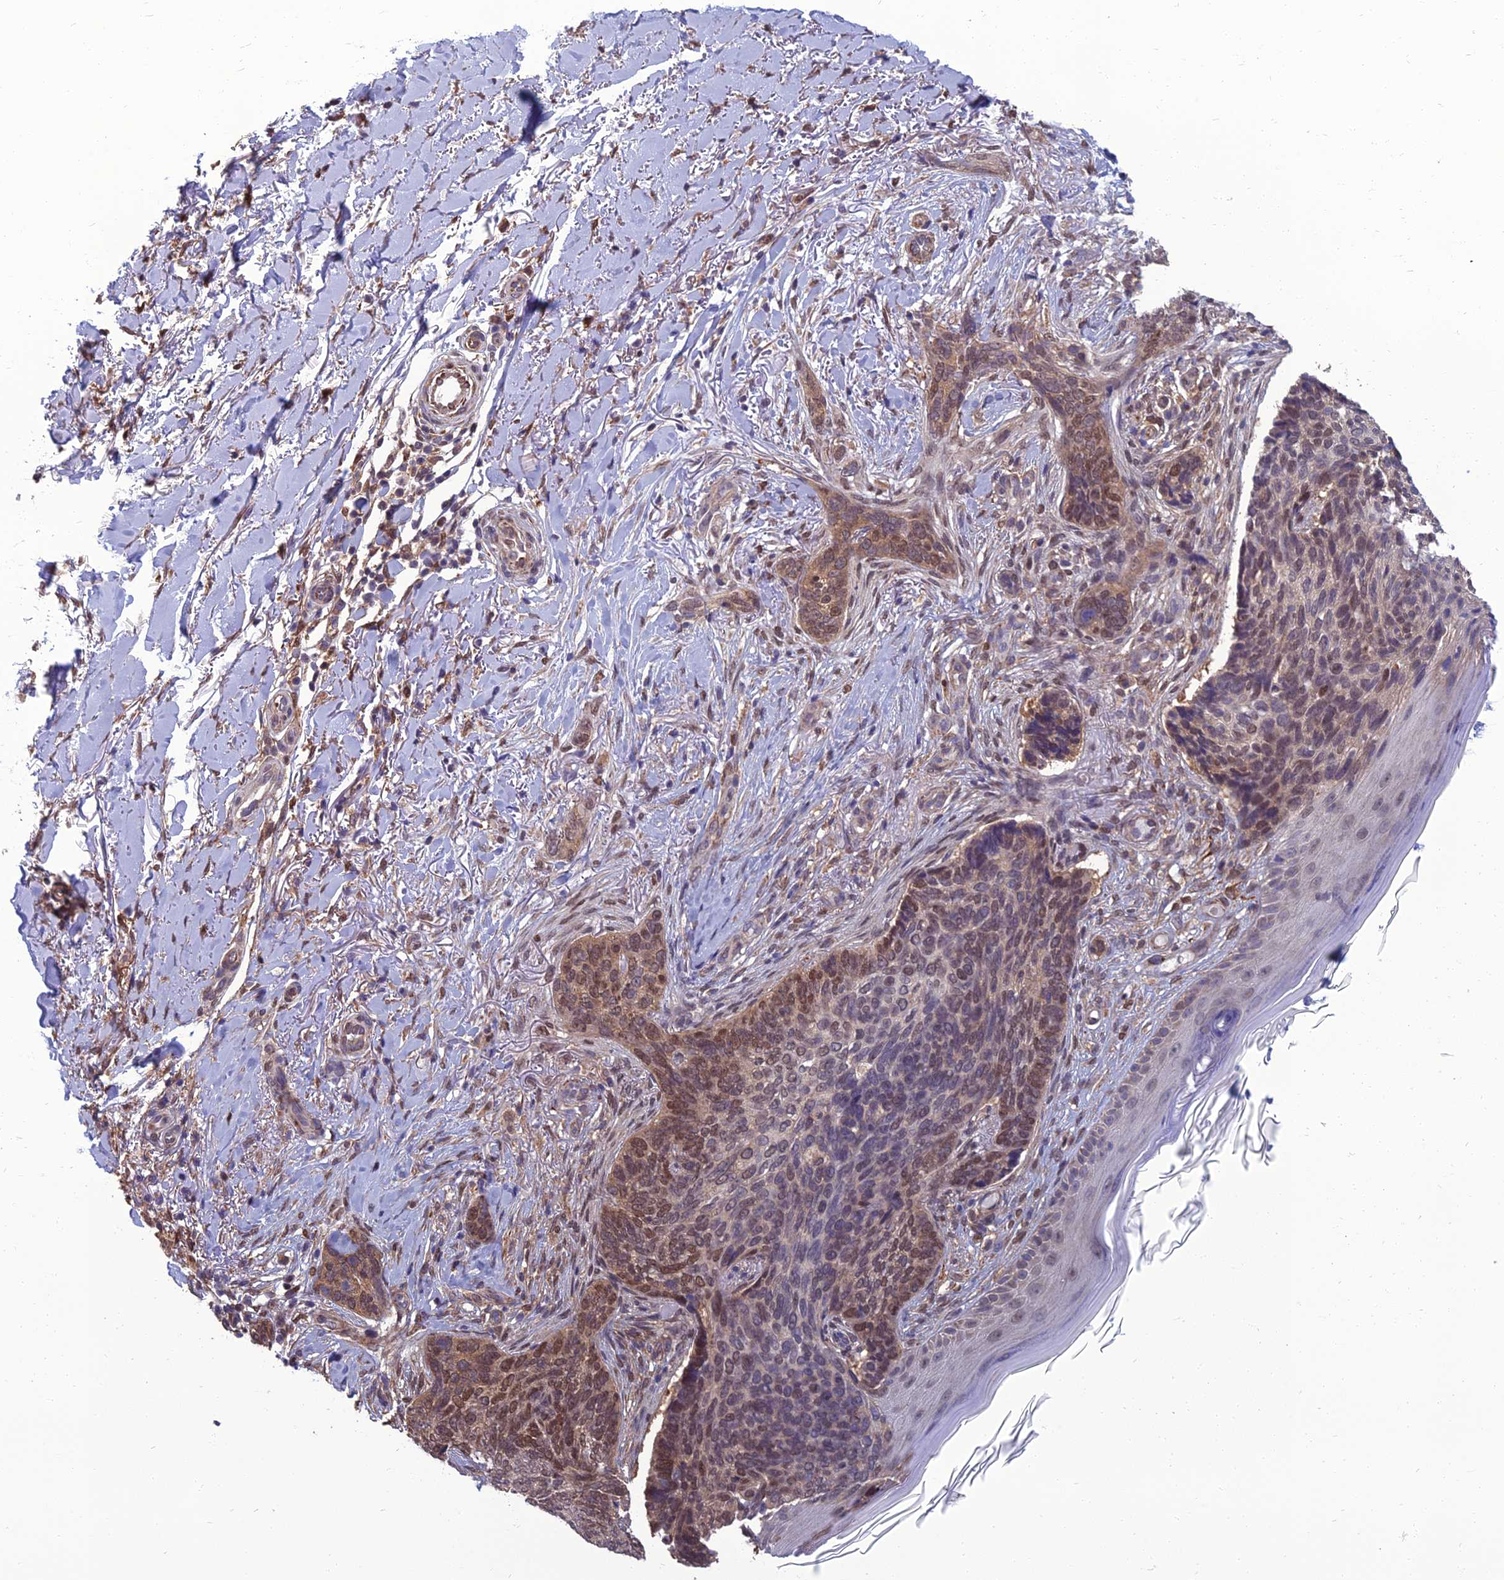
{"staining": {"intensity": "moderate", "quantity": "25%-75%", "location": "nuclear"}, "tissue": "skin cancer", "cell_type": "Tumor cells", "image_type": "cancer", "snomed": [{"axis": "morphology", "description": "Normal tissue, NOS"}, {"axis": "morphology", "description": "Basal cell carcinoma"}, {"axis": "topography", "description": "Skin"}], "caption": "The immunohistochemical stain shows moderate nuclear staining in tumor cells of skin cancer tissue.", "gene": "NR4A3", "patient": {"sex": "female", "age": 67}}